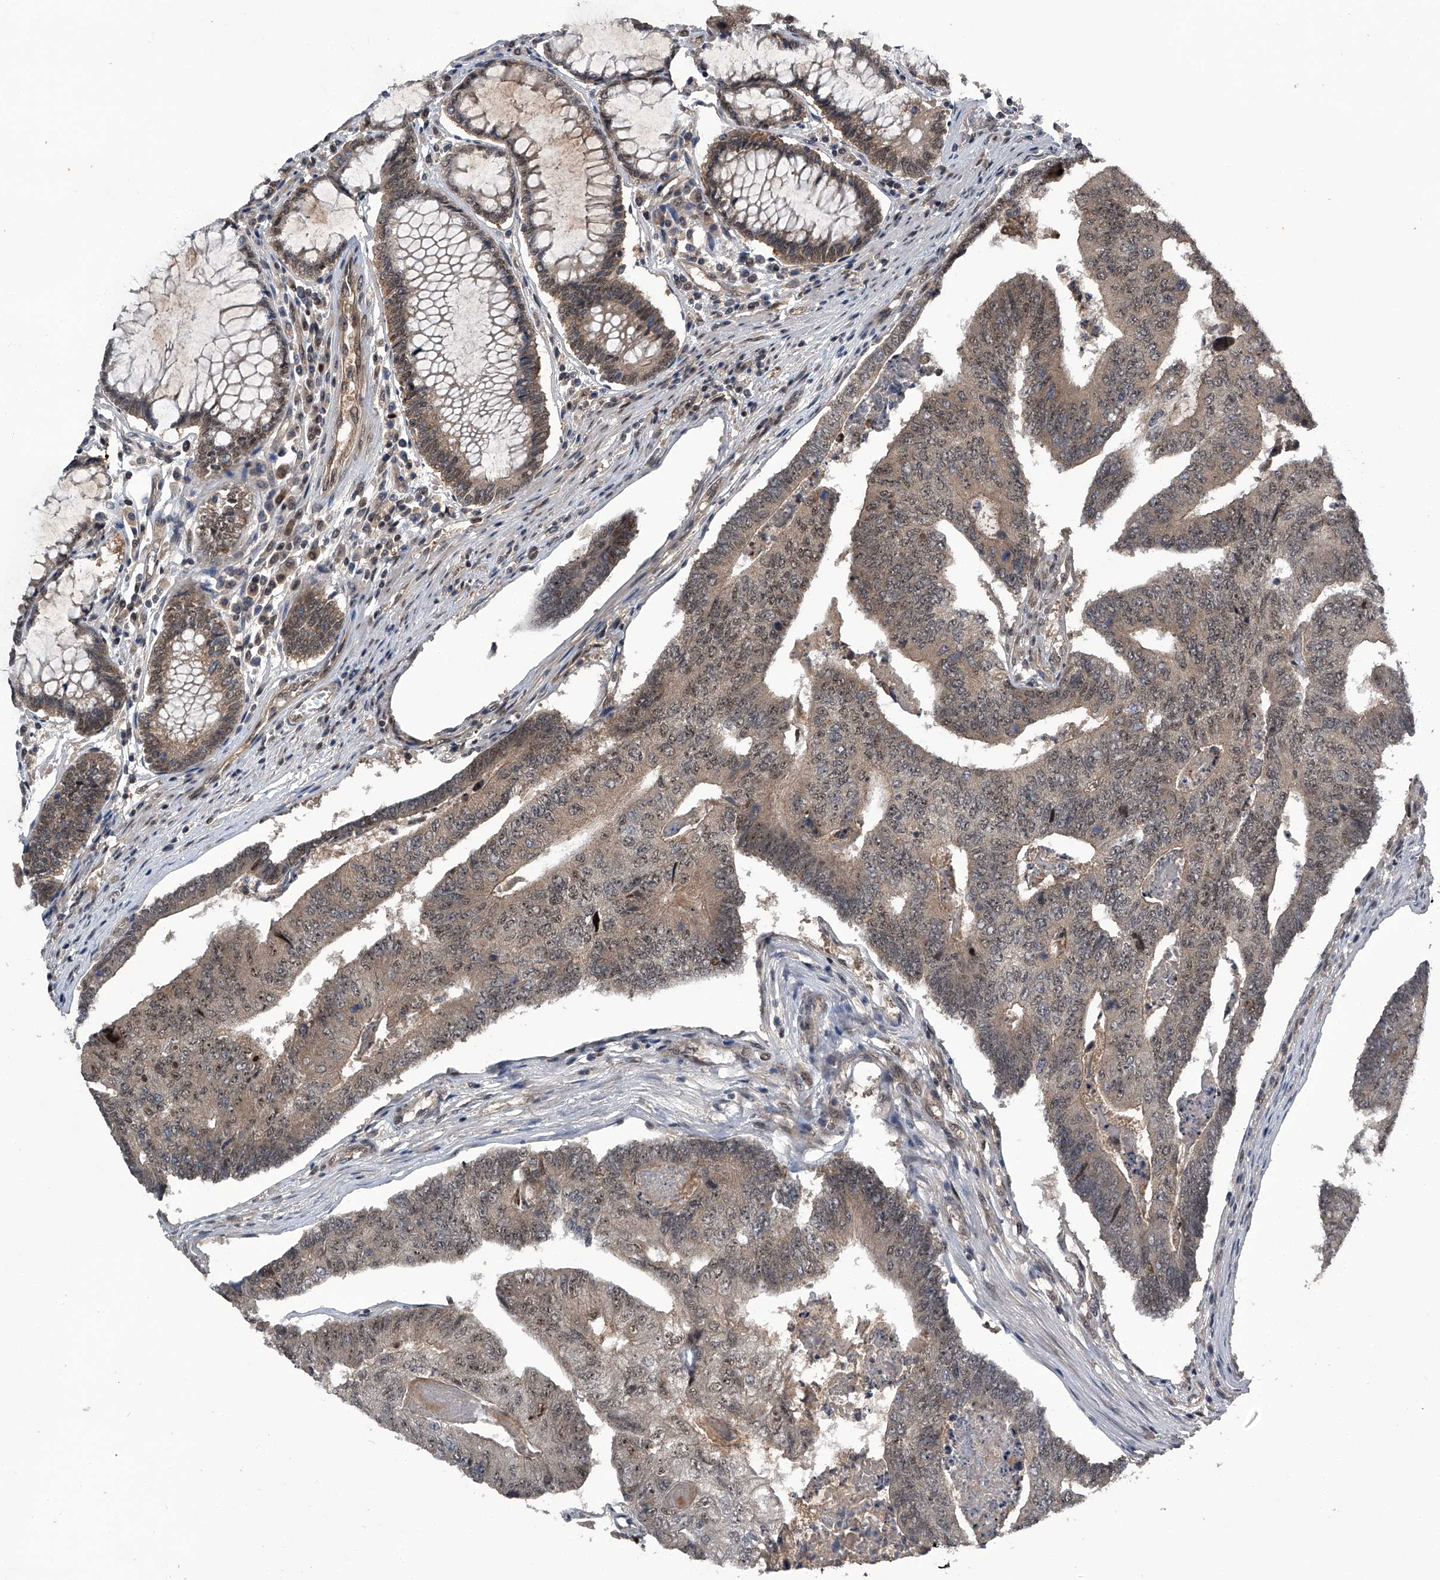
{"staining": {"intensity": "weak", "quantity": "25%-75%", "location": "cytoplasmic/membranous,nuclear"}, "tissue": "colorectal cancer", "cell_type": "Tumor cells", "image_type": "cancer", "snomed": [{"axis": "morphology", "description": "Adenocarcinoma, NOS"}, {"axis": "topography", "description": "Colon"}], "caption": "Colorectal adenocarcinoma stained with a protein marker reveals weak staining in tumor cells.", "gene": "SLC12A8", "patient": {"sex": "female", "age": 67}}